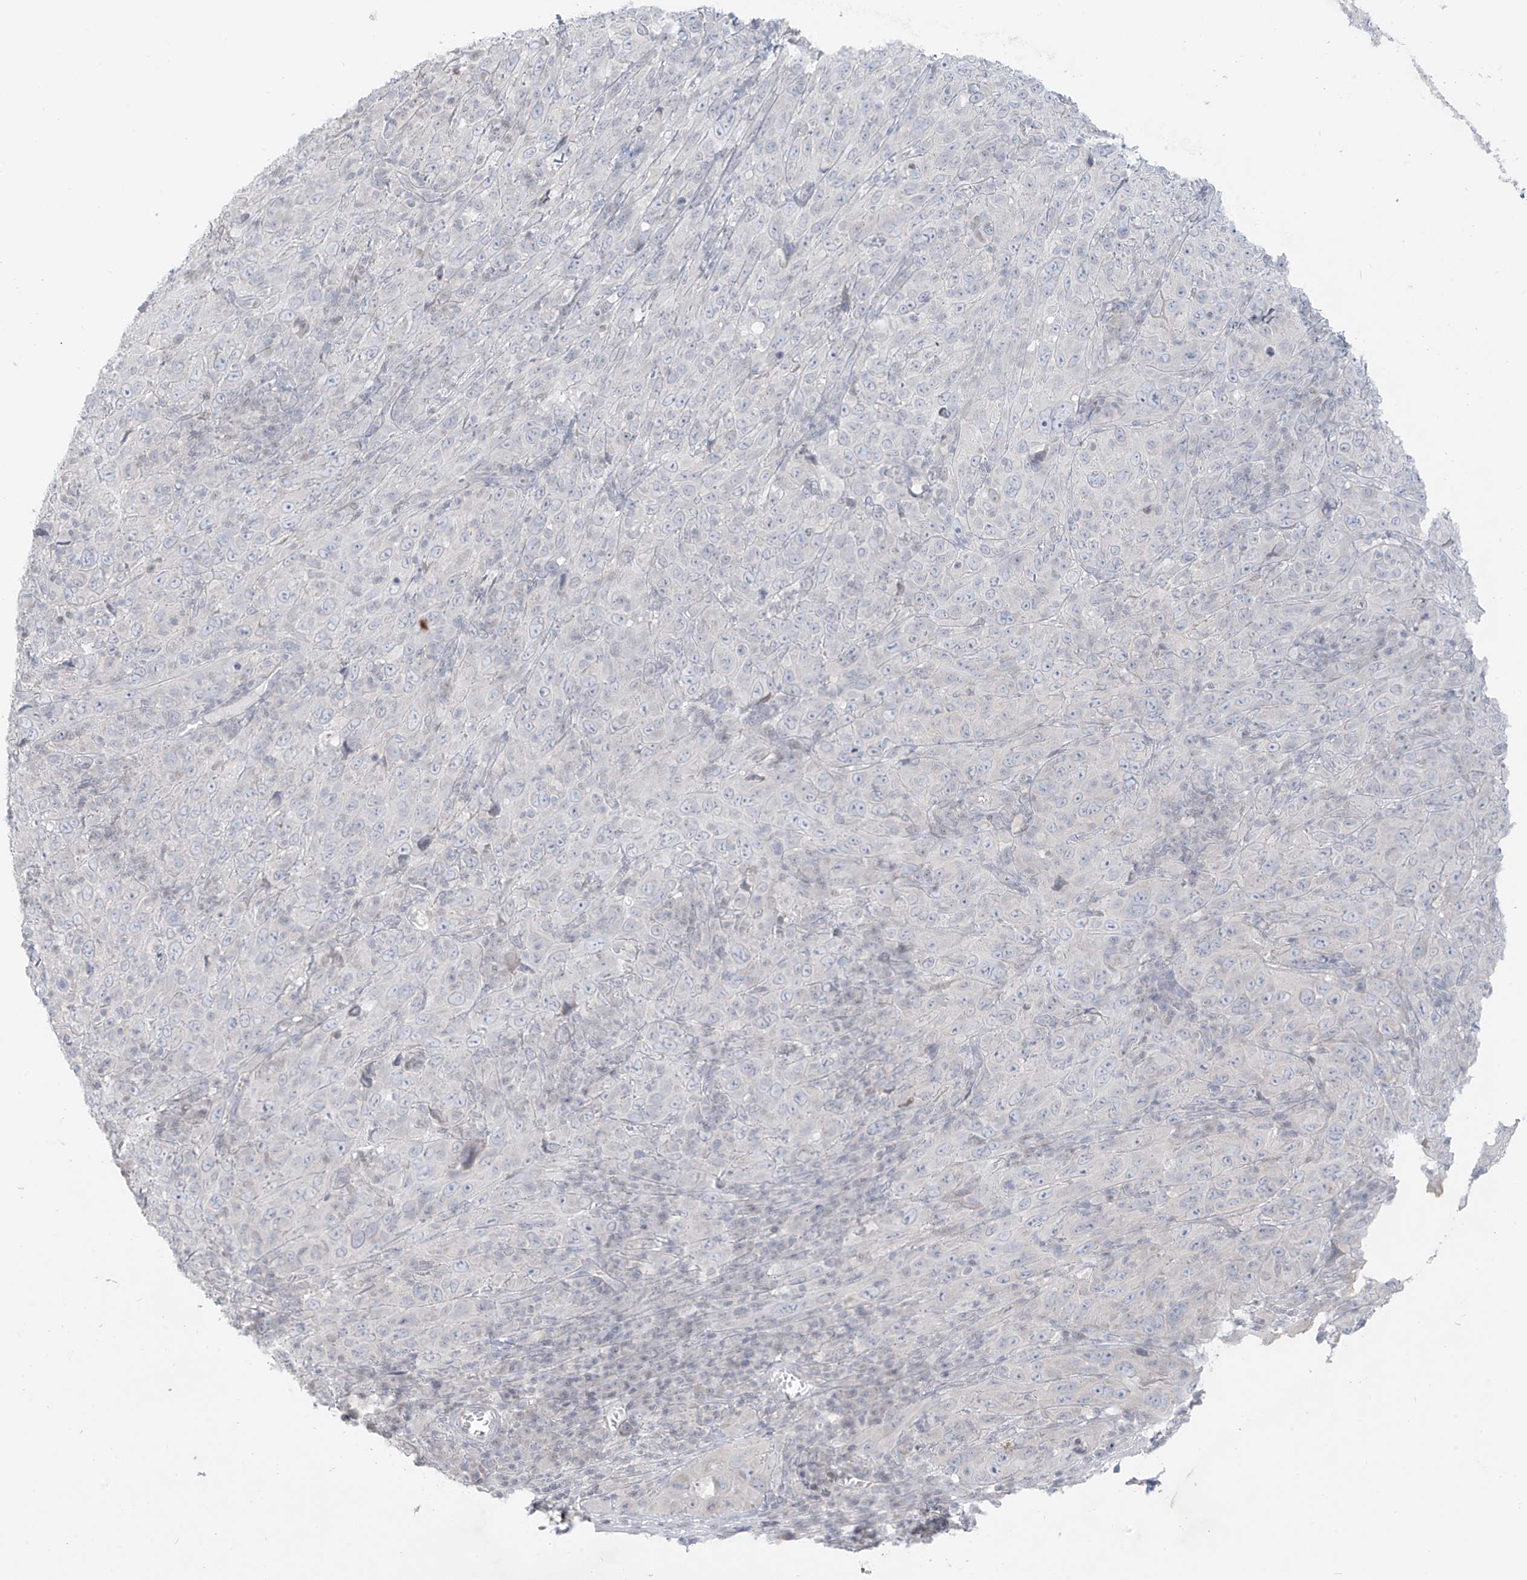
{"staining": {"intensity": "negative", "quantity": "none", "location": "none"}, "tissue": "cervical cancer", "cell_type": "Tumor cells", "image_type": "cancer", "snomed": [{"axis": "morphology", "description": "Squamous cell carcinoma, NOS"}, {"axis": "topography", "description": "Cervix"}], "caption": "There is no significant positivity in tumor cells of squamous cell carcinoma (cervical).", "gene": "OSBPL7", "patient": {"sex": "female", "age": 46}}